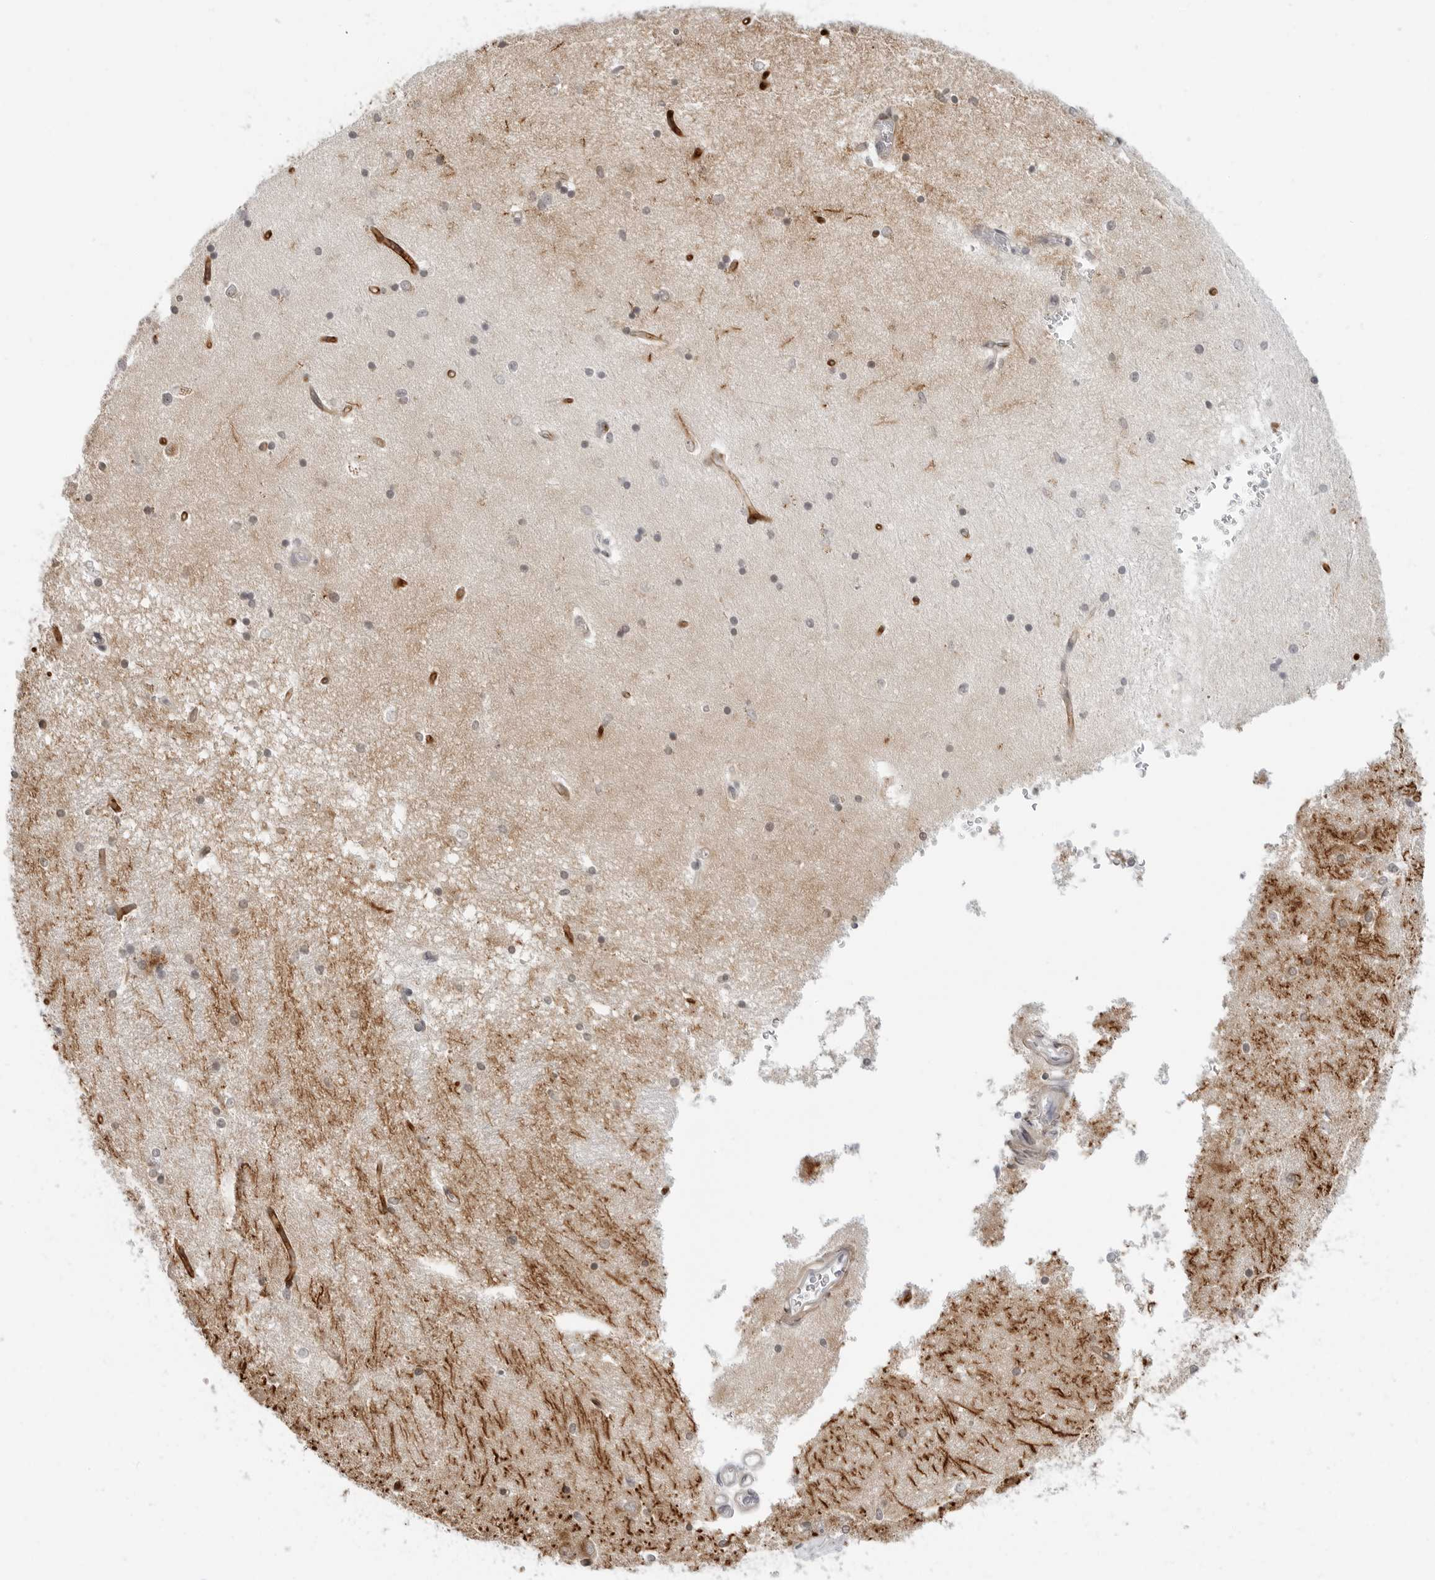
{"staining": {"intensity": "negative", "quantity": "none", "location": "none"}, "tissue": "hippocampus", "cell_type": "Glial cells", "image_type": "normal", "snomed": [{"axis": "morphology", "description": "Normal tissue, NOS"}, {"axis": "topography", "description": "Hippocampus"}], "caption": "The histopathology image exhibits no staining of glial cells in benign hippocampus. (Stains: DAB (3,3'-diaminobenzidine) immunohistochemistry (IHC) with hematoxylin counter stain, Microscopy: brightfield microscopy at high magnification).", "gene": "STXBP3", "patient": {"sex": "male", "age": 45}}